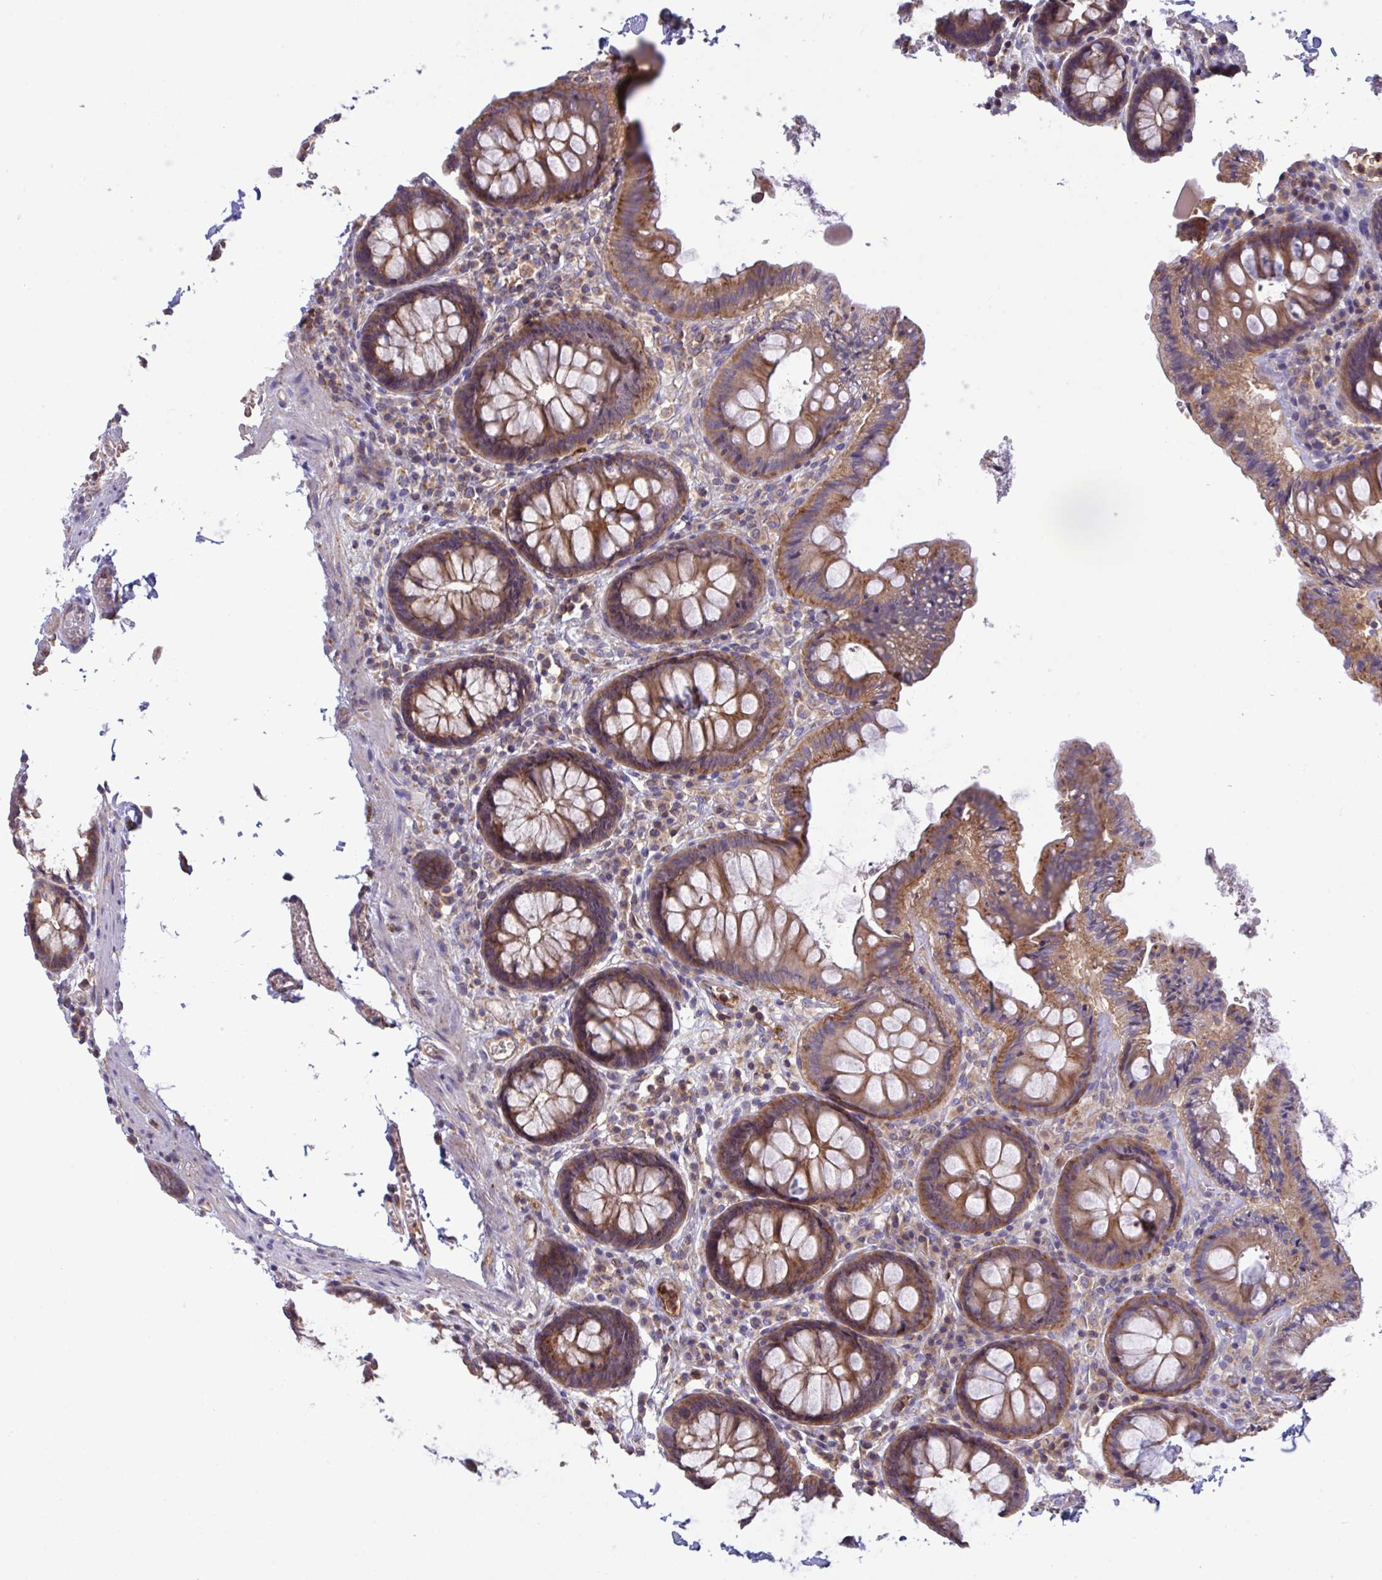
{"staining": {"intensity": "moderate", "quantity": ">75%", "location": "cytoplasmic/membranous"}, "tissue": "colon", "cell_type": "Endothelial cells", "image_type": "normal", "snomed": [{"axis": "morphology", "description": "Normal tissue, NOS"}, {"axis": "topography", "description": "Colon"}, {"axis": "topography", "description": "Peripheral nerve tissue"}], "caption": "Immunohistochemistry (IHC) (DAB) staining of unremarkable human colon demonstrates moderate cytoplasmic/membranous protein staining in about >75% of endothelial cells.", "gene": "C4orf36", "patient": {"sex": "male", "age": 84}}